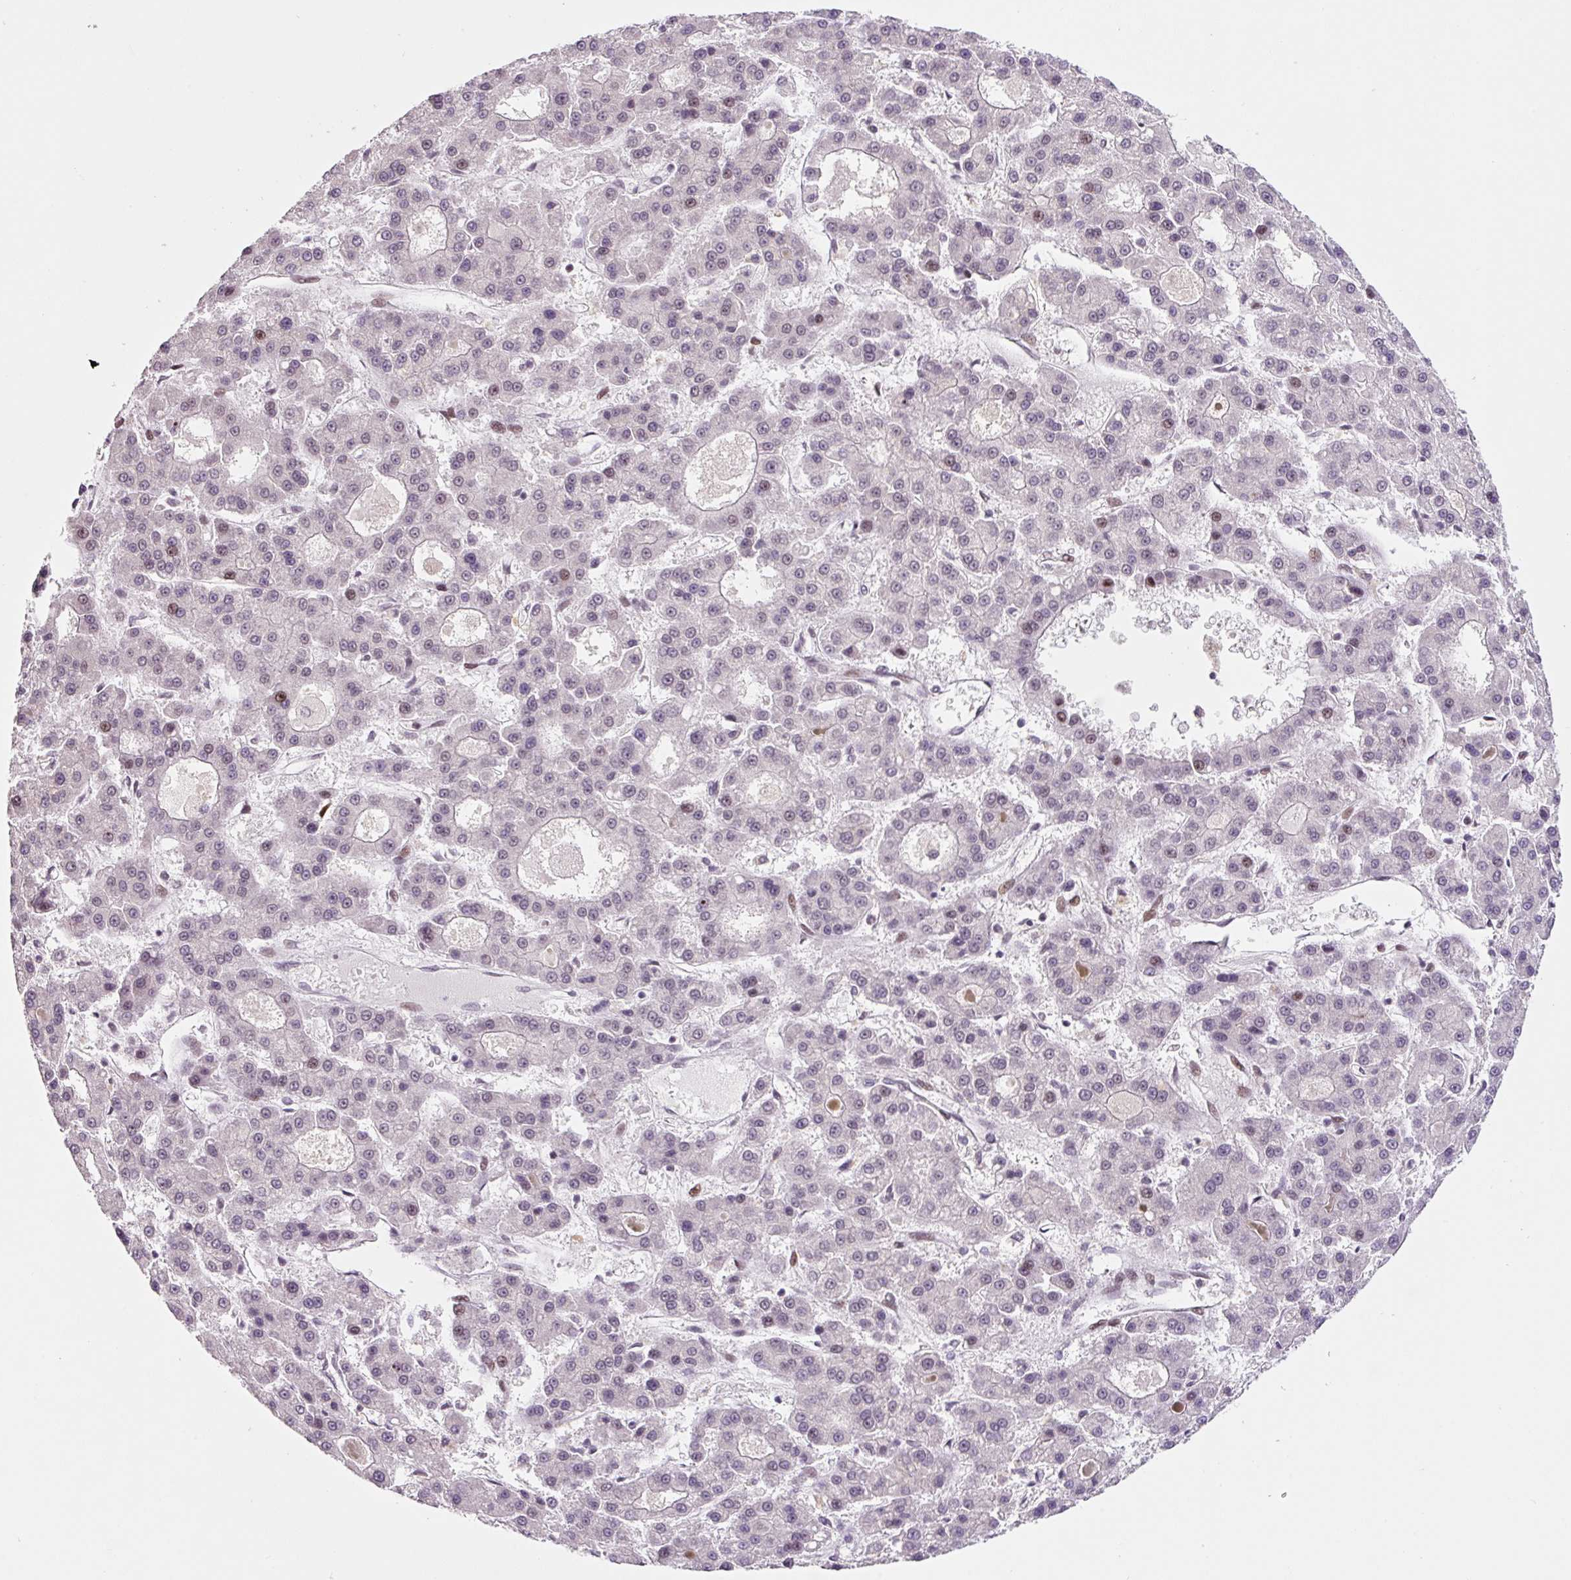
{"staining": {"intensity": "weak", "quantity": "<25%", "location": "nuclear"}, "tissue": "liver cancer", "cell_type": "Tumor cells", "image_type": "cancer", "snomed": [{"axis": "morphology", "description": "Carcinoma, Hepatocellular, NOS"}, {"axis": "topography", "description": "Liver"}], "caption": "Immunohistochemistry histopathology image of neoplastic tissue: human liver cancer (hepatocellular carcinoma) stained with DAB reveals no significant protein expression in tumor cells.", "gene": "CCNL2", "patient": {"sex": "male", "age": 70}}